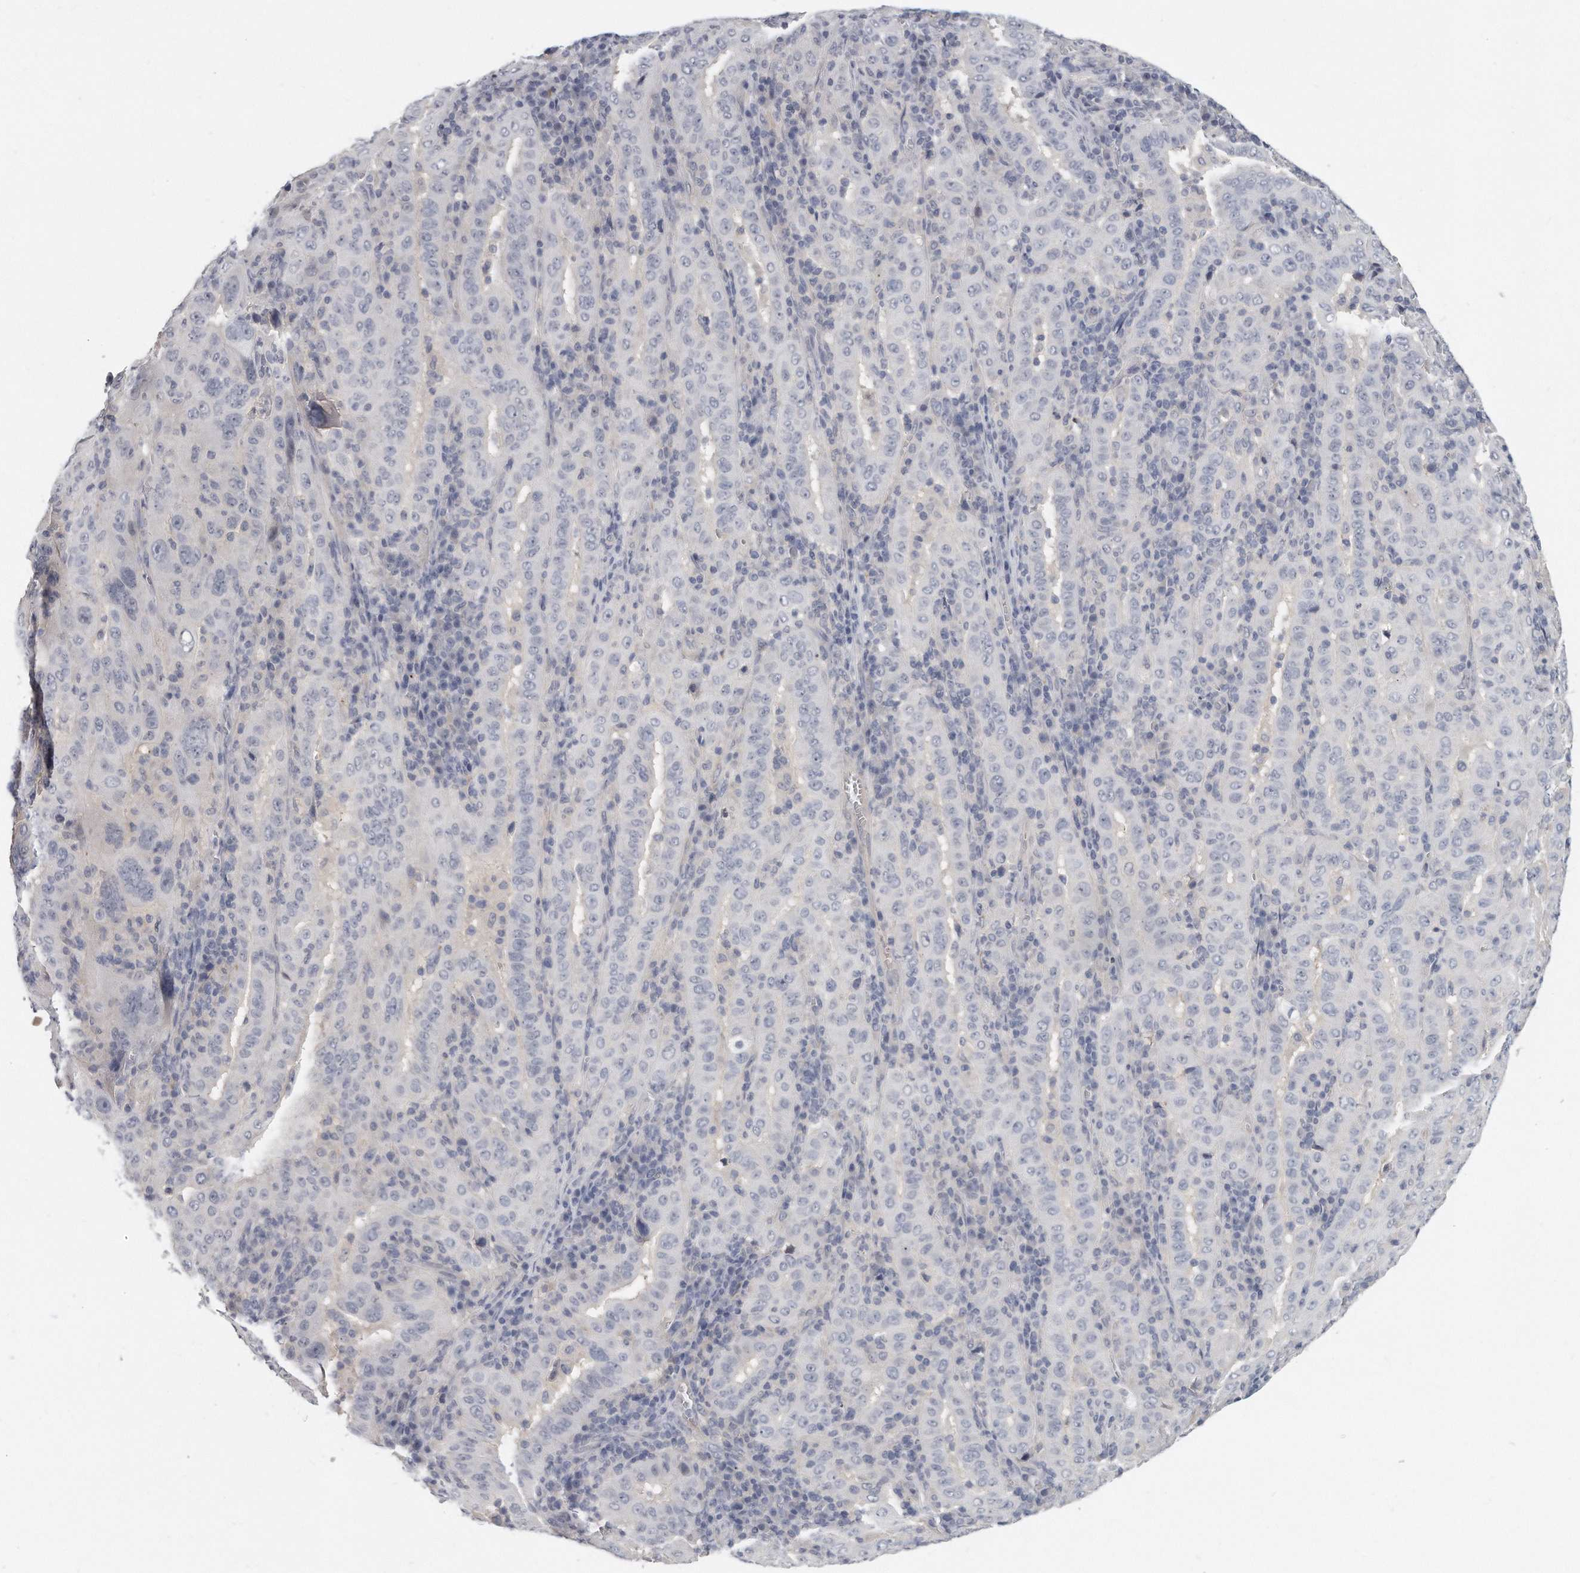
{"staining": {"intensity": "negative", "quantity": "none", "location": "none"}, "tissue": "pancreatic cancer", "cell_type": "Tumor cells", "image_type": "cancer", "snomed": [{"axis": "morphology", "description": "Adenocarcinoma, NOS"}, {"axis": "topography", "description": "Pancreas"}], "caption": "This image is of pancreatic adenocarcinoma stained with immunohistochemistry (IHC) to label a protein in brown with the nuclei are counter-stained blue. There is no staining in tumor cells. (DAB (3,3'-diaminobenzidine) immunohistochemistry (IHC), high magnification).", "gene": "KLHL7", "patient": {"sex": "male", "age": 63}}